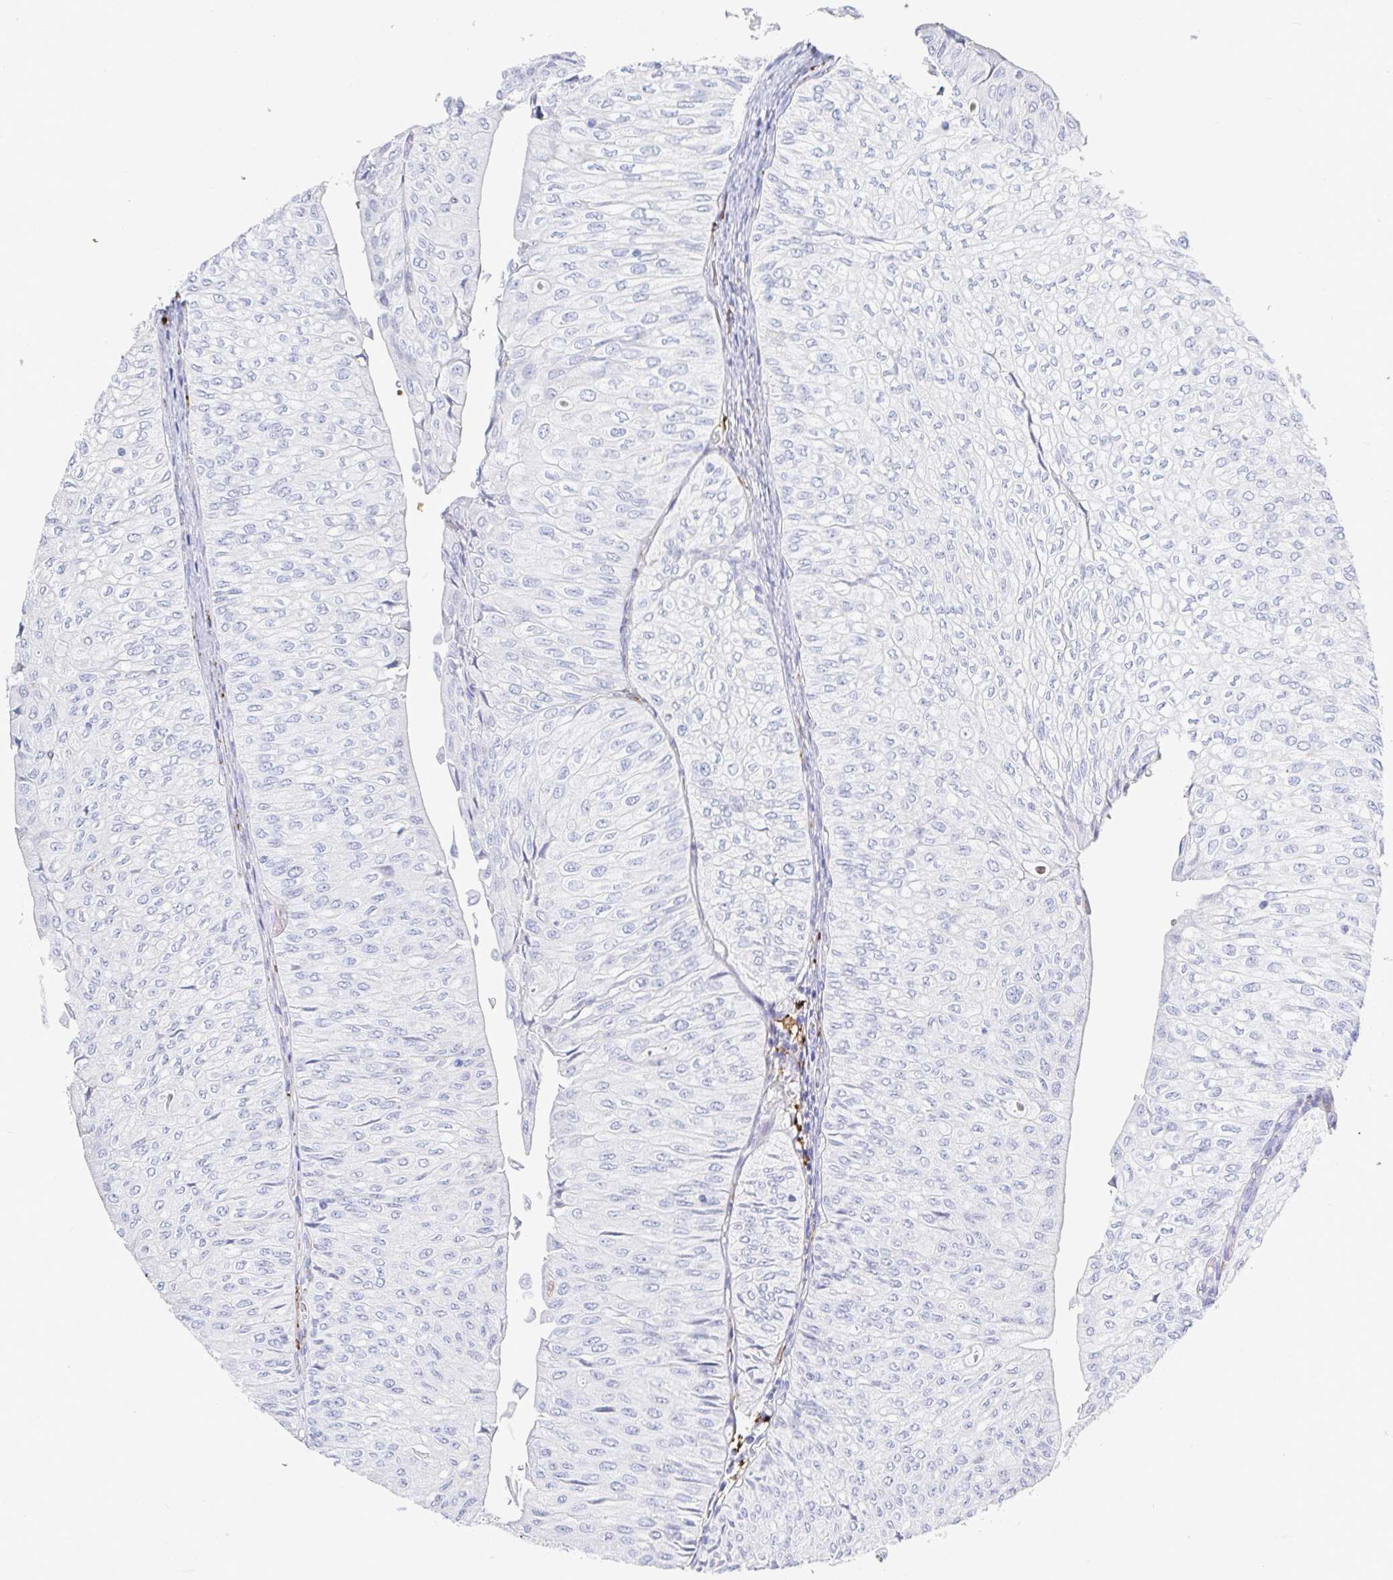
{"staining": {"intensity": "negative", "quantity": "none", "location": "none"}, "tissue": "urothelial cancer", "cell_type": "Tumor cells", "image_type": "cancer", "snomed": [{"axis": "morphology", "description": "Urothelial carcinoma, NOS"}, {"axis": "topography", "description": "Urinary bladder"}], "caption": "The histopathology image displays no significant expression in tumor cells of urothelial cancer. (DAB immunohistochemistry (IHC) with hematoxylin counter stain).", "gene": "OR2A4", "patient": {"sex": "male", "age": 62}}